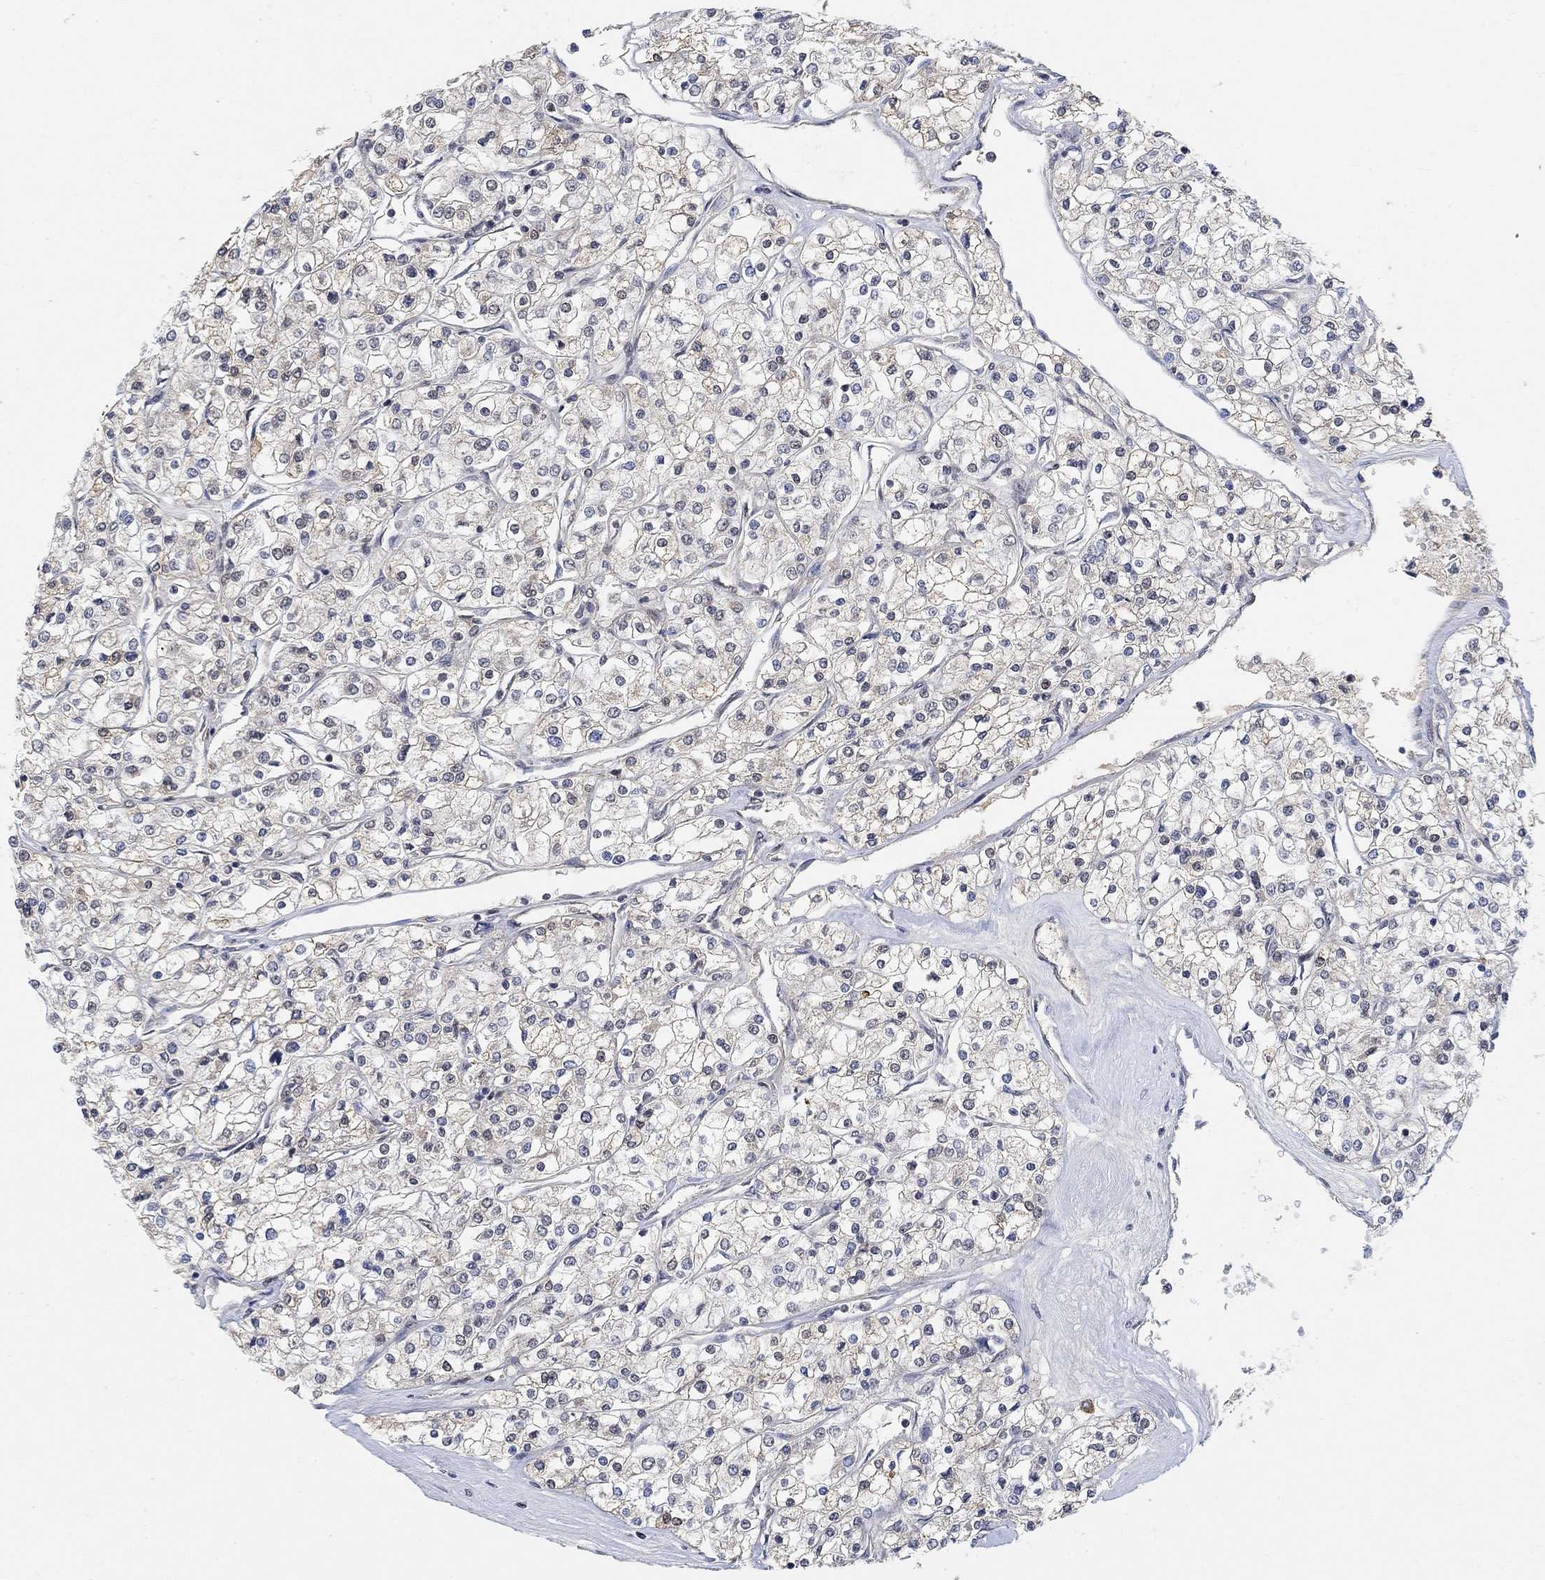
{"staining": {"intensity": "negative", "quantity": "none", "location": "none"}, "tissue": "renal cancer", "cell_type": "Tumor cells", "image_type": "cancer", "snomed": [{"axis": "morphology", "description": "Adenocarcinoma, NOS"}, {"axis": "topography", "description": "Kidney"}], "caption": "This is a histopathology image of IHC staining of renal adenocarcinoma, which shows no positivity in tumor cells.", "gene": "THAP8", "patient": {"sex": "male", "age": 80}}